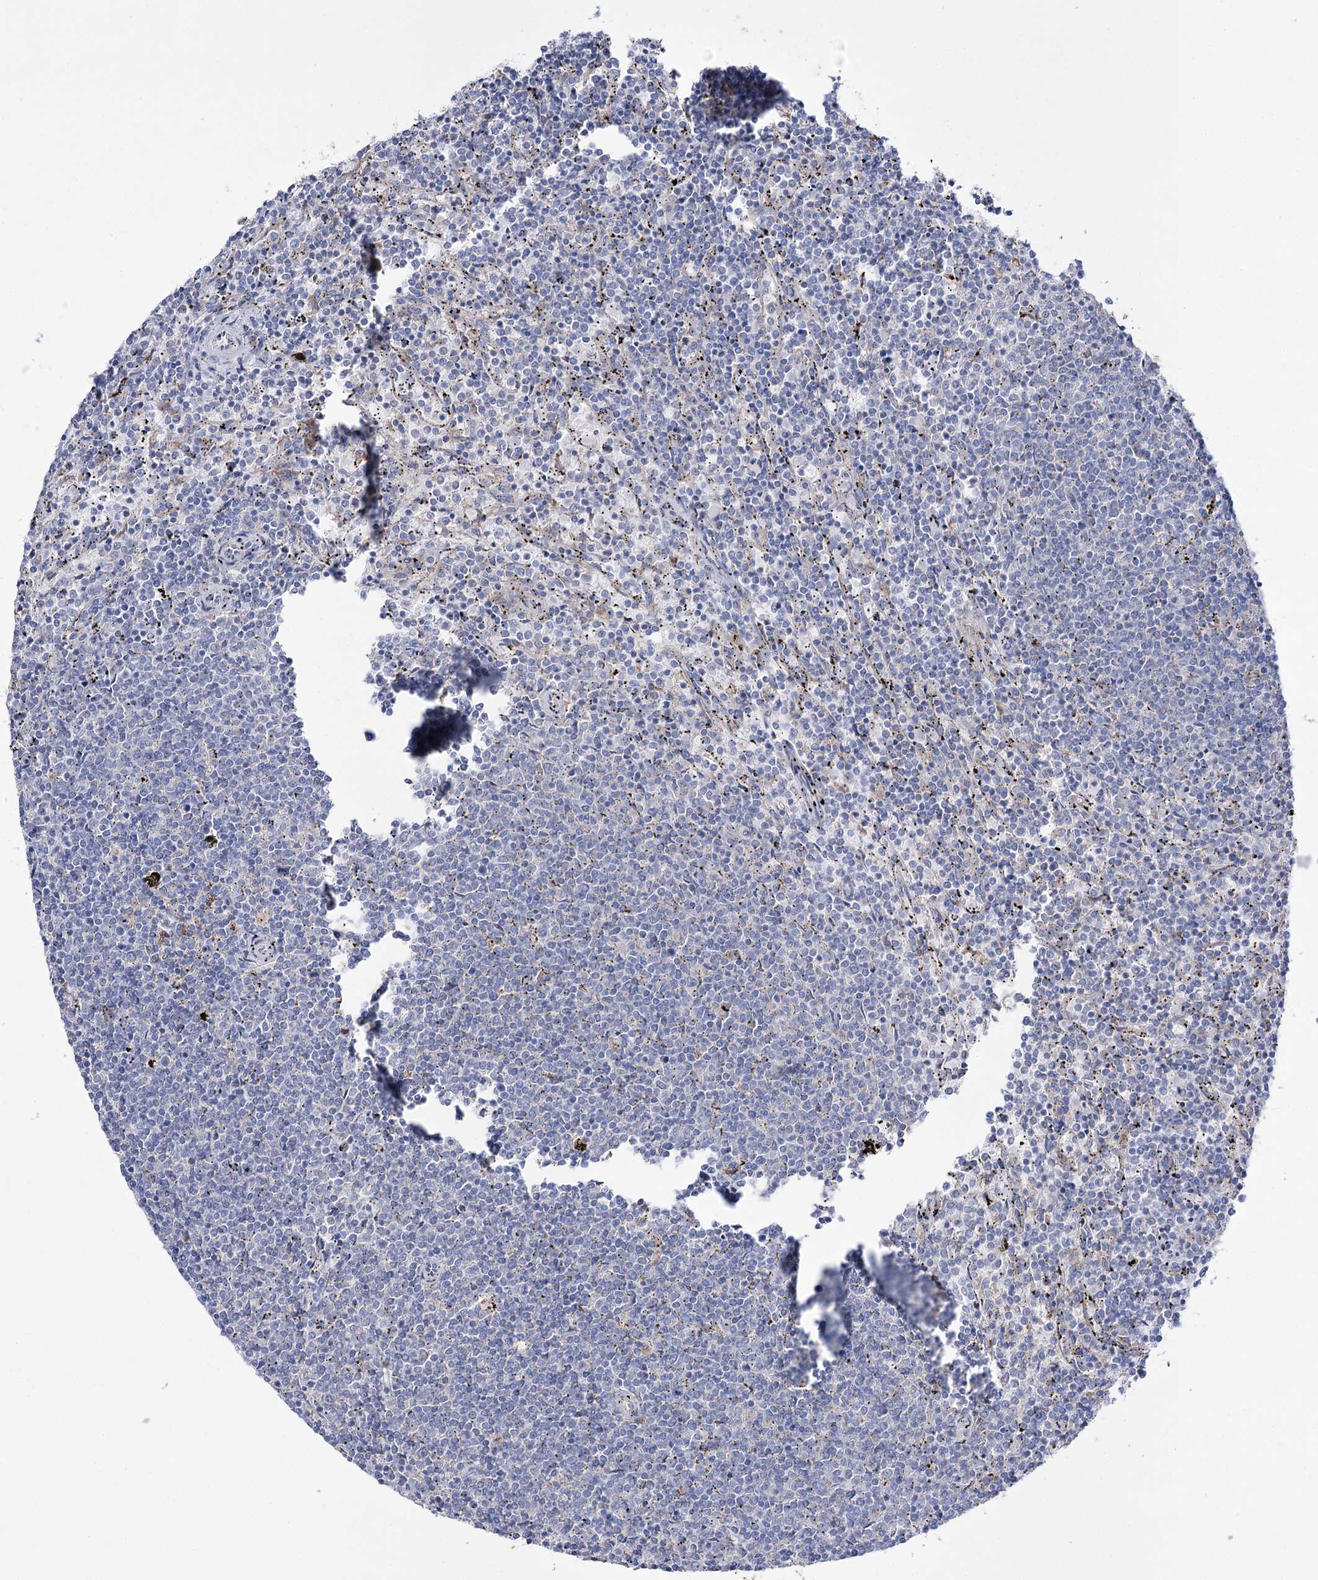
{"staining": {"intensity": "negative", "quantity": "none", "location": "none"}, "tissue": "lymphoma", "cell_type": "Tumor cells", "image_type": "cancer", "snomed": [{"axis": "morphology", "description": "Malignant lymphoma, non-Hodgkin's type, Low grade"}, {"axis": "topography", "description": "Spleen"}], "caption": "IHC micrograph of human malignant lymphoma, non-Hodgkin's type (low-grade) stained for a protein (brown), which shows no expression in tumor cells.", "gene": "NAGLU", "patient": {"sex": "female", "age": 50}}